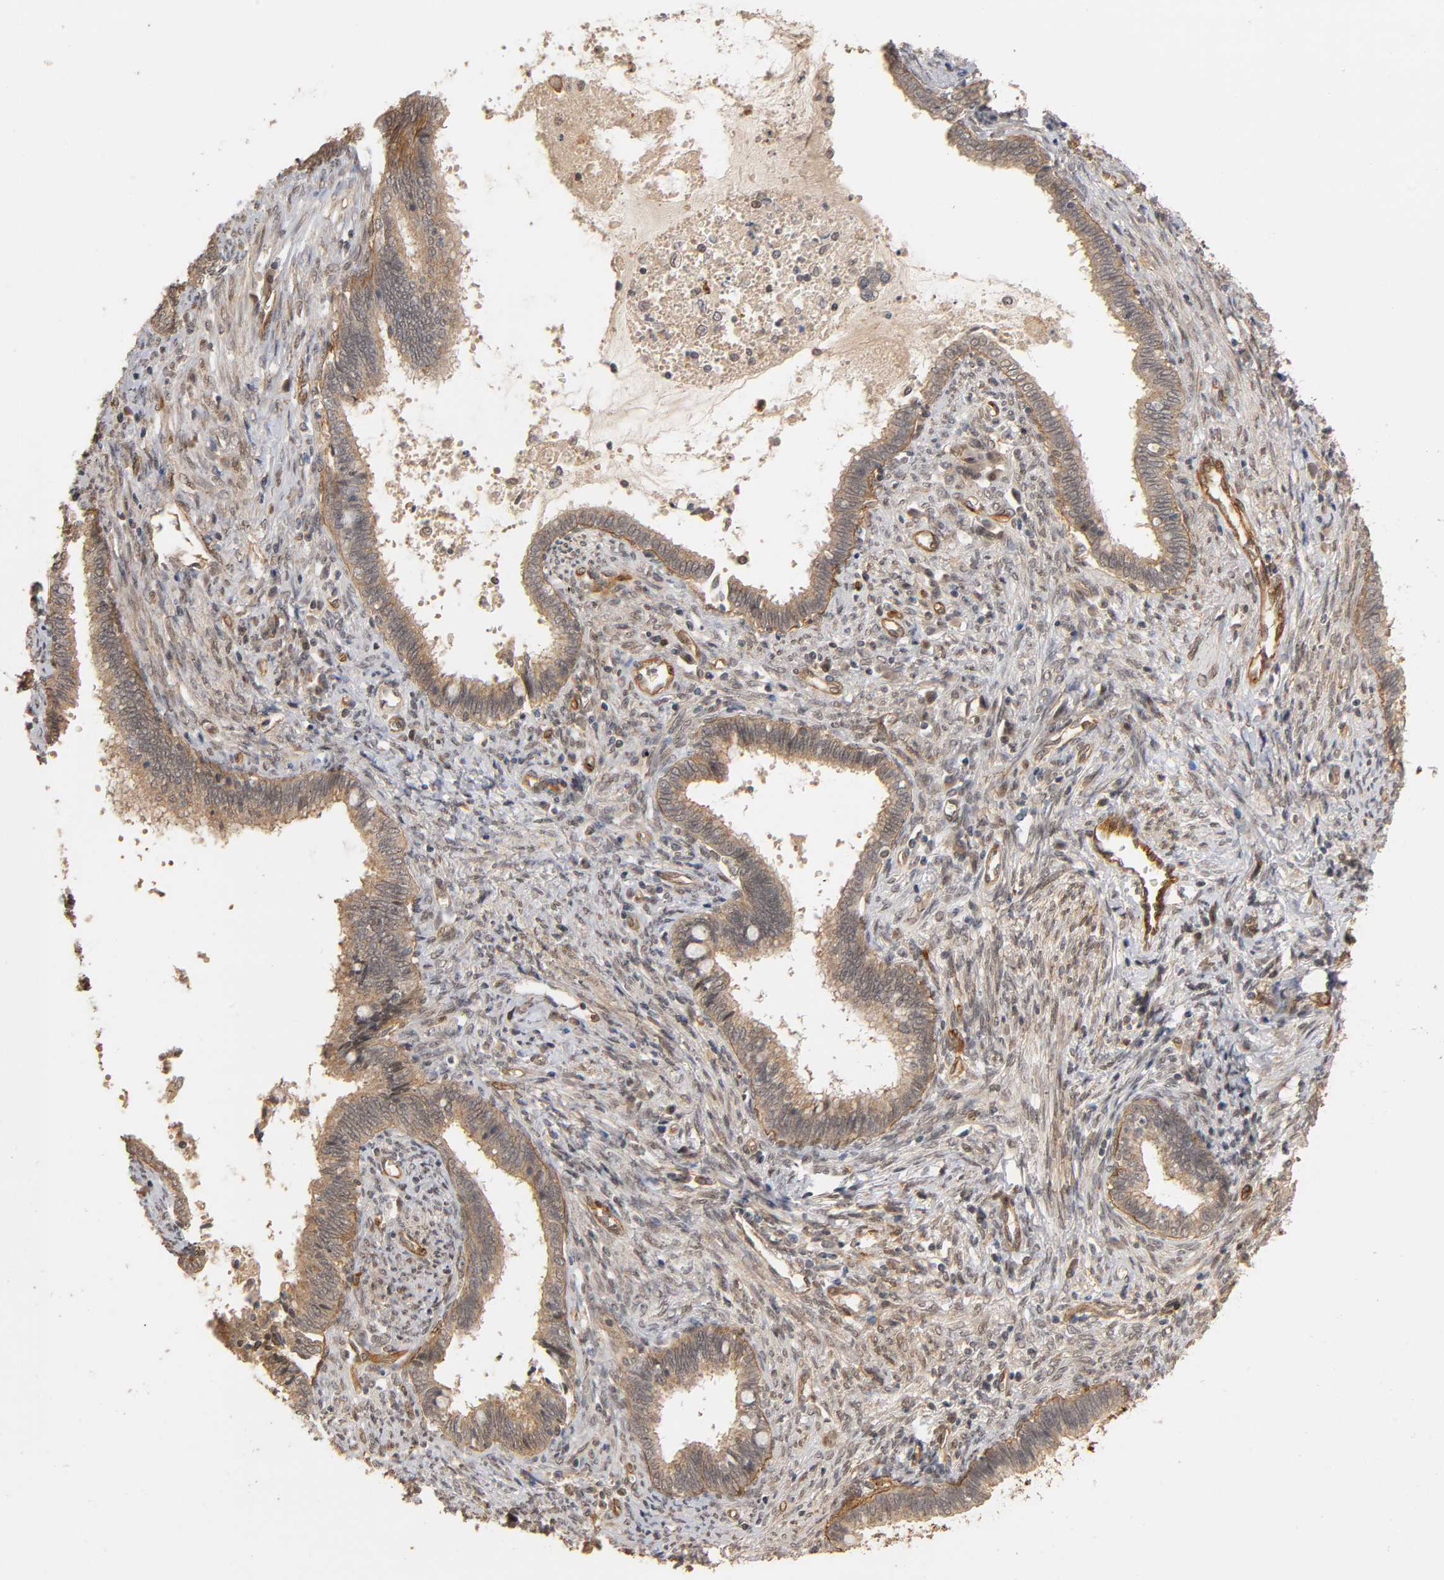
{"staining": {"intensity": "moderate", "quantity": ">75%", "location": "cytoplasmic/membranous"}, "tissue": "cervical cancer", "cell_type": "Tumor cells", "image_type": "cancer", "snomed": [{"axis": "morphology", "description": "Adenocarcinoma, NOS"}, {"axis": "topography", "description": "Cervix"}], "caption": "Cervical cancer stained for a protein shows moderate cytoplasmic/membranous positivity in tumor cells. The protein of interest is stained brown, and the nuclei are stained in blue (DAB (3,3'-diaminobenzidine) IHC with brightfield microscopy, high magnification).", "gene": "LAMB1", "patient": {"sex": "female", "age": 44}}